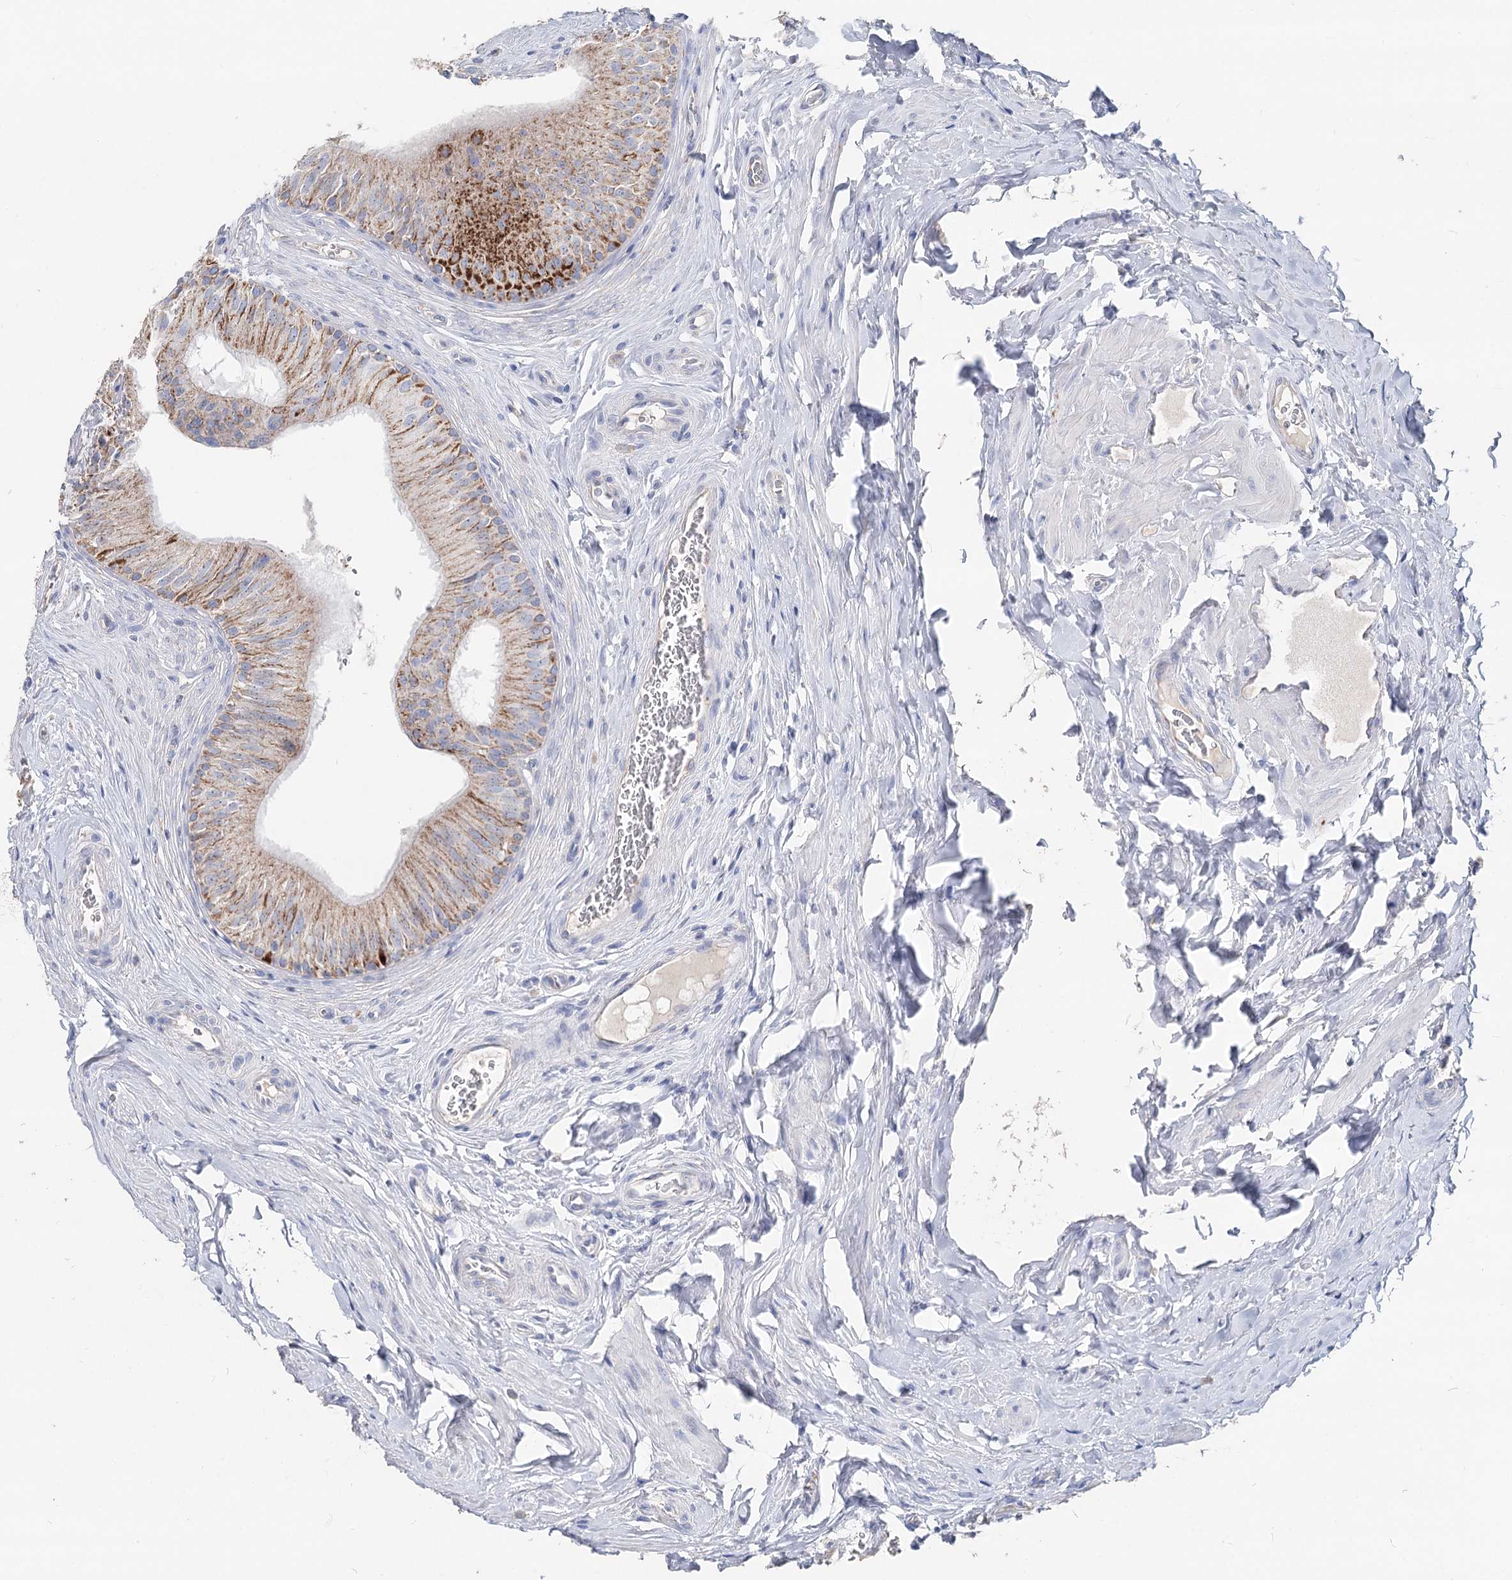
{"staining": {"intensity": "strong", "quantity": "25%-75%", "location": "cytoplasmic/membranous"}, "tissue": "epididymis", "cell_type": "Glandular cells", "image_type": "normal", "snomed": [{"axis": "morphology", "description": "Normal tissue, NOS"}, {"axis": "topography", "description": "Epididymis"}], "caption": "This micrograph reveals immunohistochemistry (IHC) staining of unremarkable epididymis, with high strong cytoplasmic/membranous expression in about 25%-75% of glandular cells.", "gene": "MCCC2", "patient": {"sex": "male", "age": 46}}